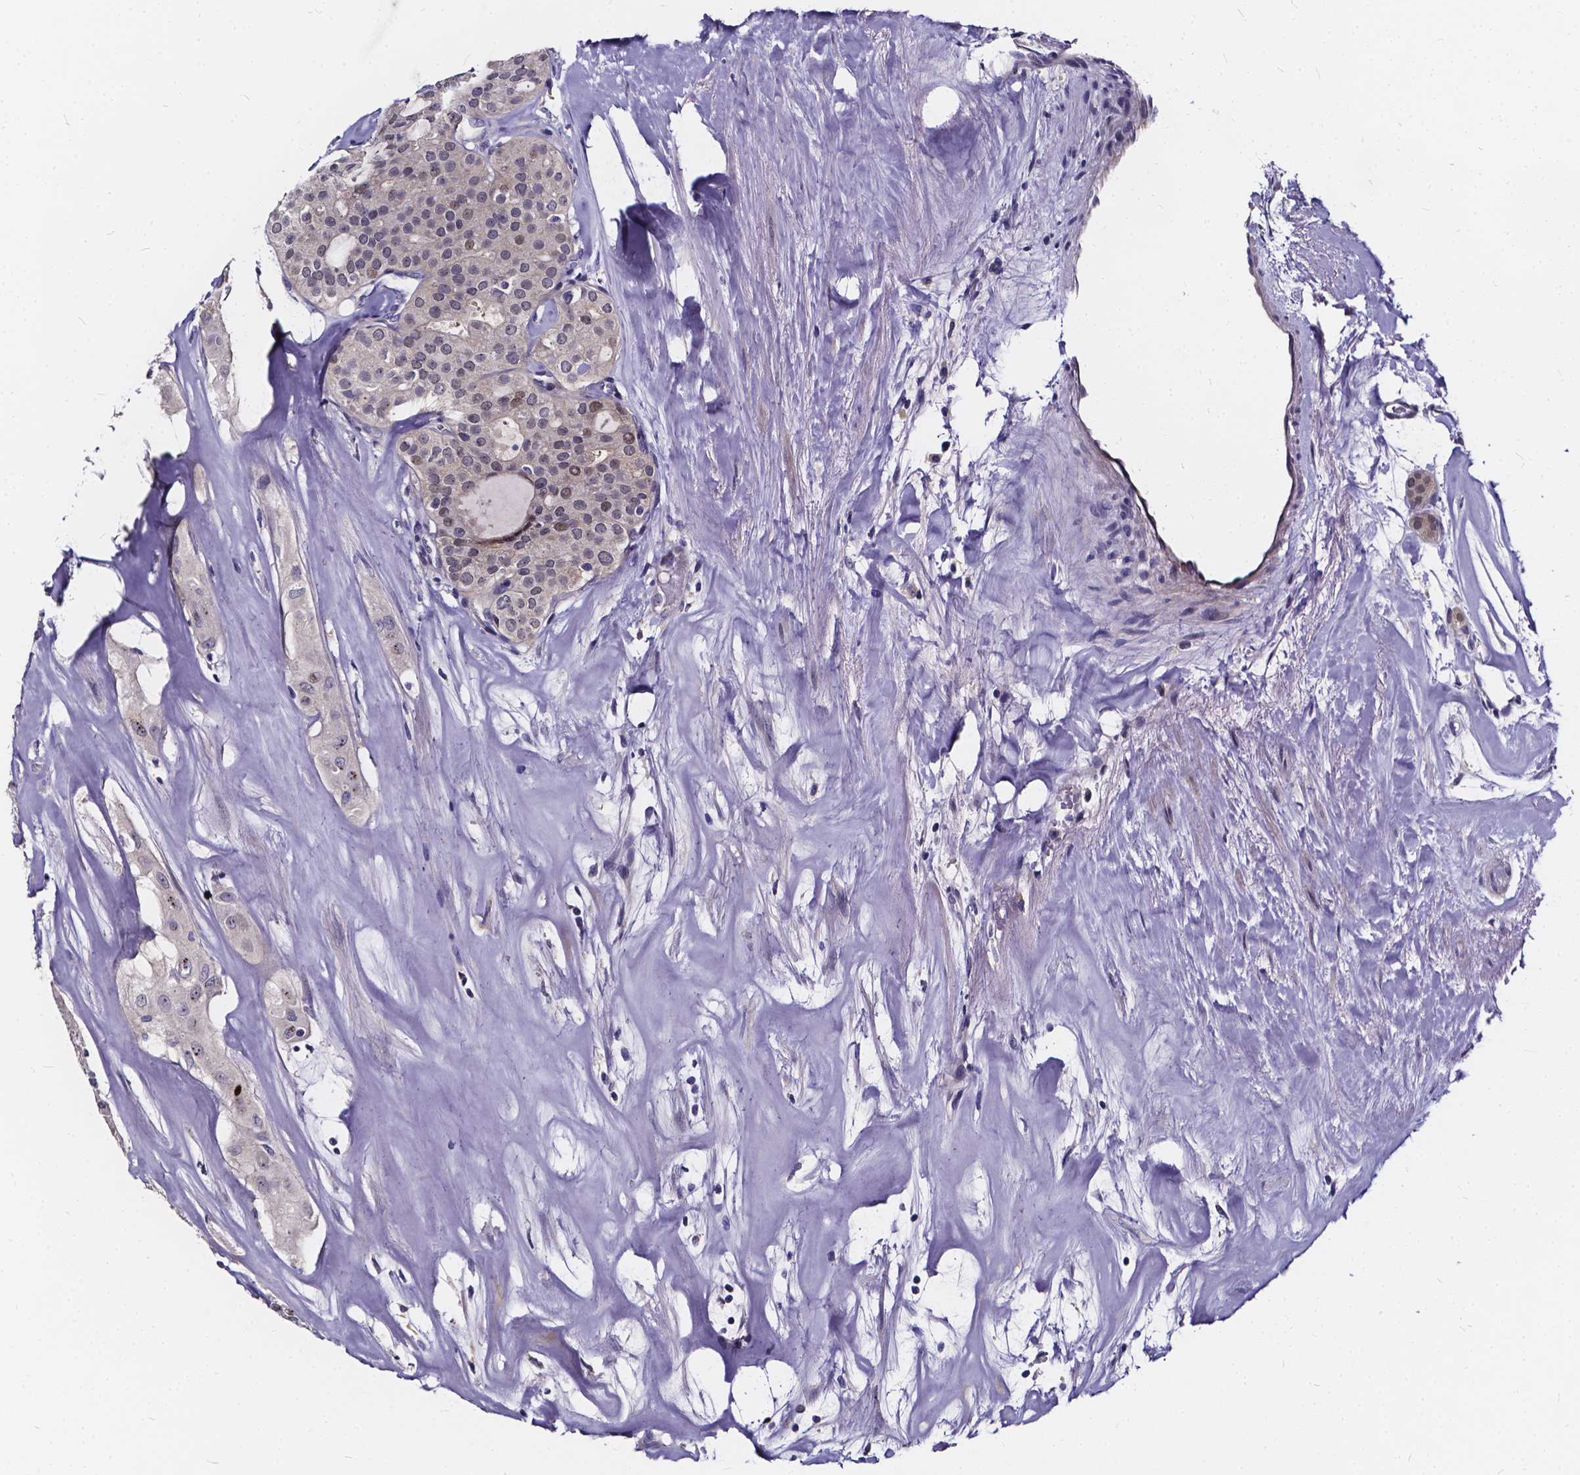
{"staining": {"intensity": "negative", "quantity": "none", "location": "none"}, "tissue": "thyroid cancer", "cell_type": "Tumor cells", "image_type": "cancer", "snomed": [{"axis": "morphology", "description": "Follicular adenoma carcinoma, NOS"}, {"axis": "topography", "description": "Thyroid gland"}], "caption": "The histopathology image reveals no staining of tumor cells in thyroid follicular adenoma carcinoma.", "gene": "SOWAHA", "patient": {"sex": "male", "age": 75}}